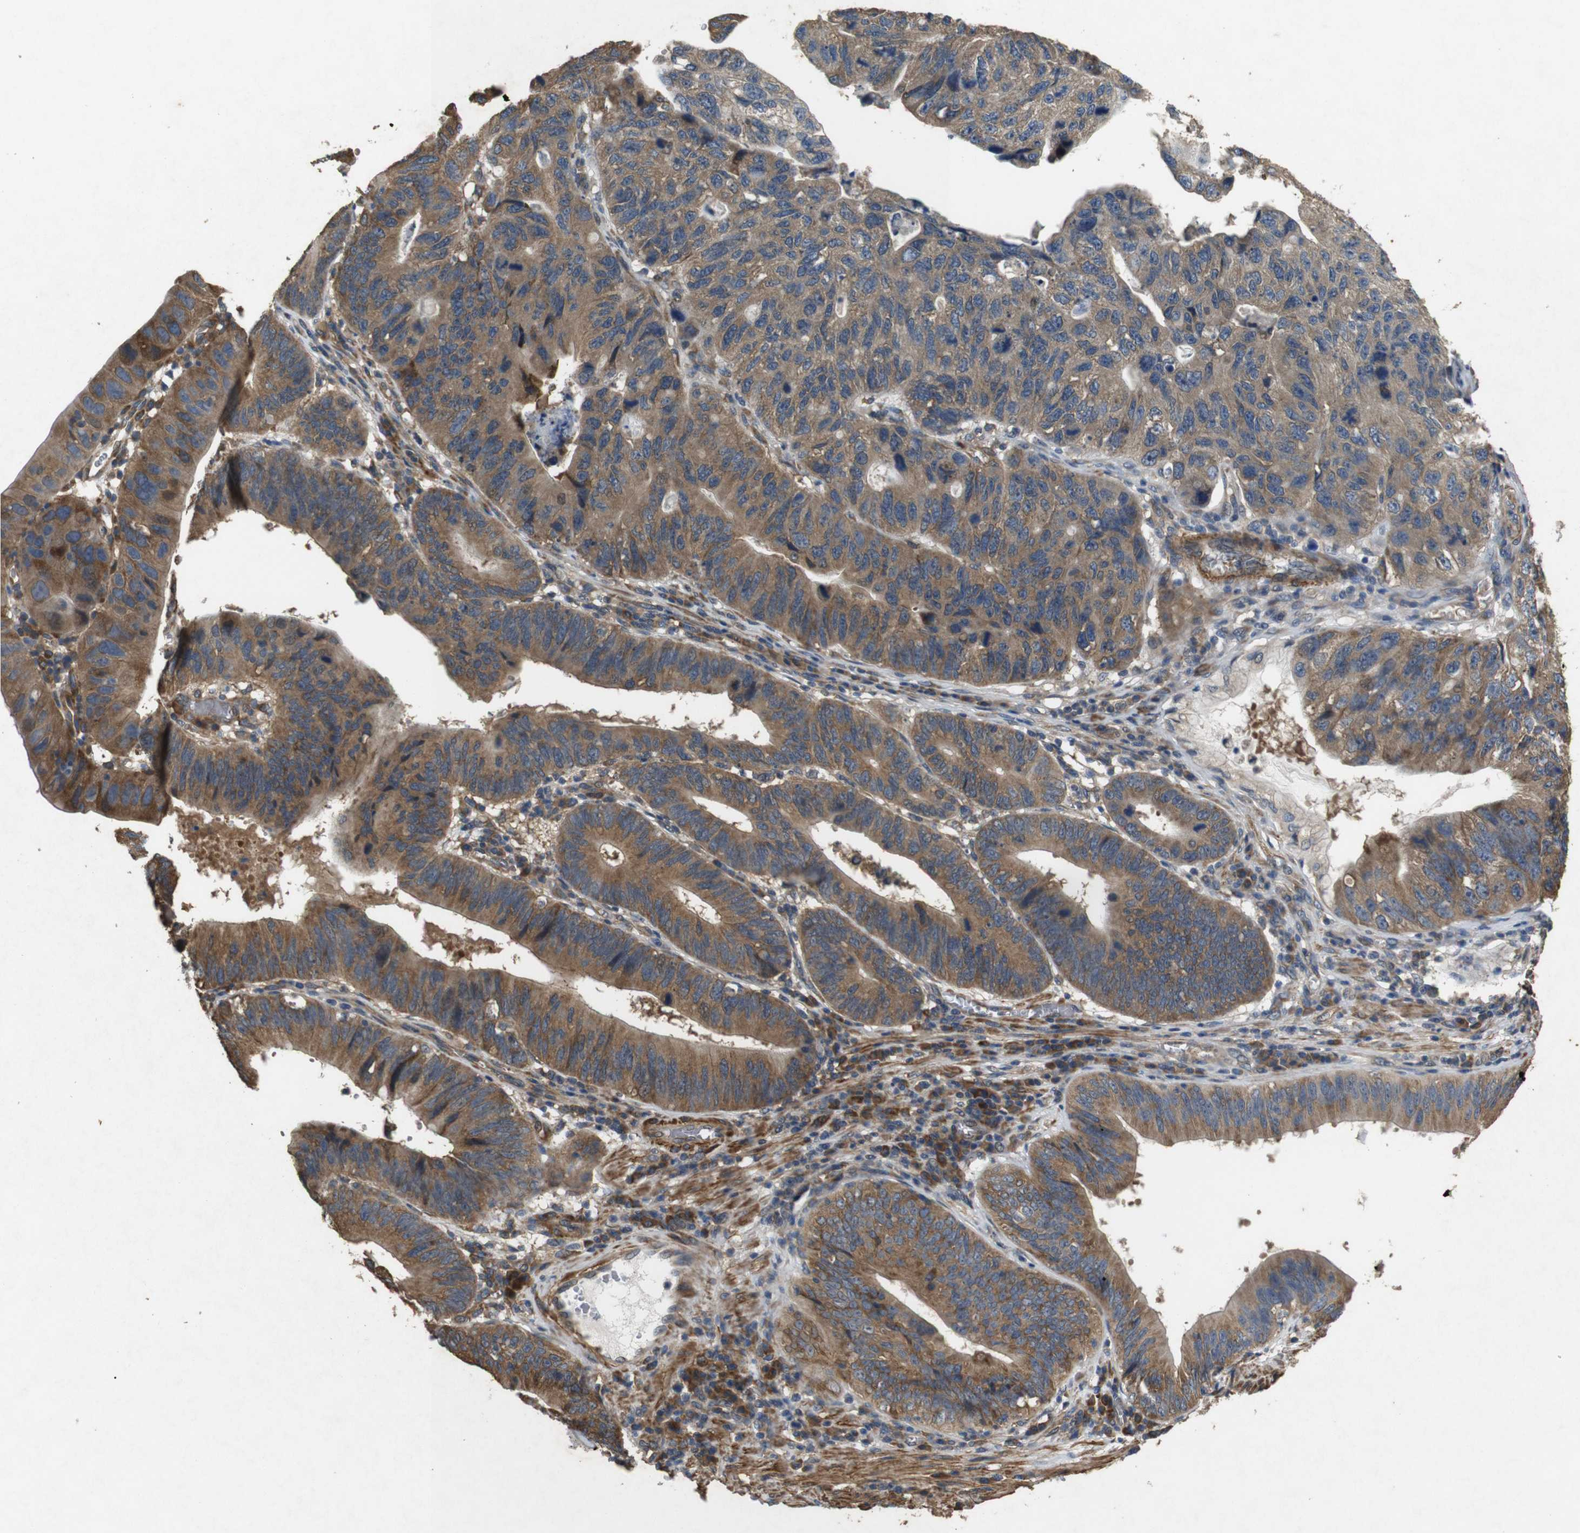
{"staining": {"intensity": "moderate", "quantity": ">75%", "location": "cytoplasmic/membranous"}, "tissue": "stomach cancer", "cell_type": "Tumor cells", "image_type": "cancer", "snomed": [{"axis": "morphology", "description": "Adenocarcinoma, NOS"}, {"axis": "topography", "description": "Stomach"}], "caption": "There is medium levels of moderate cytoplasmic/membranous expression in tumor cells of stomach cancer, as demonstrated by immunohistochemical staining (brown color).", "gene": "BNIP3", "patient": {"sex": "male", "age": 59}}